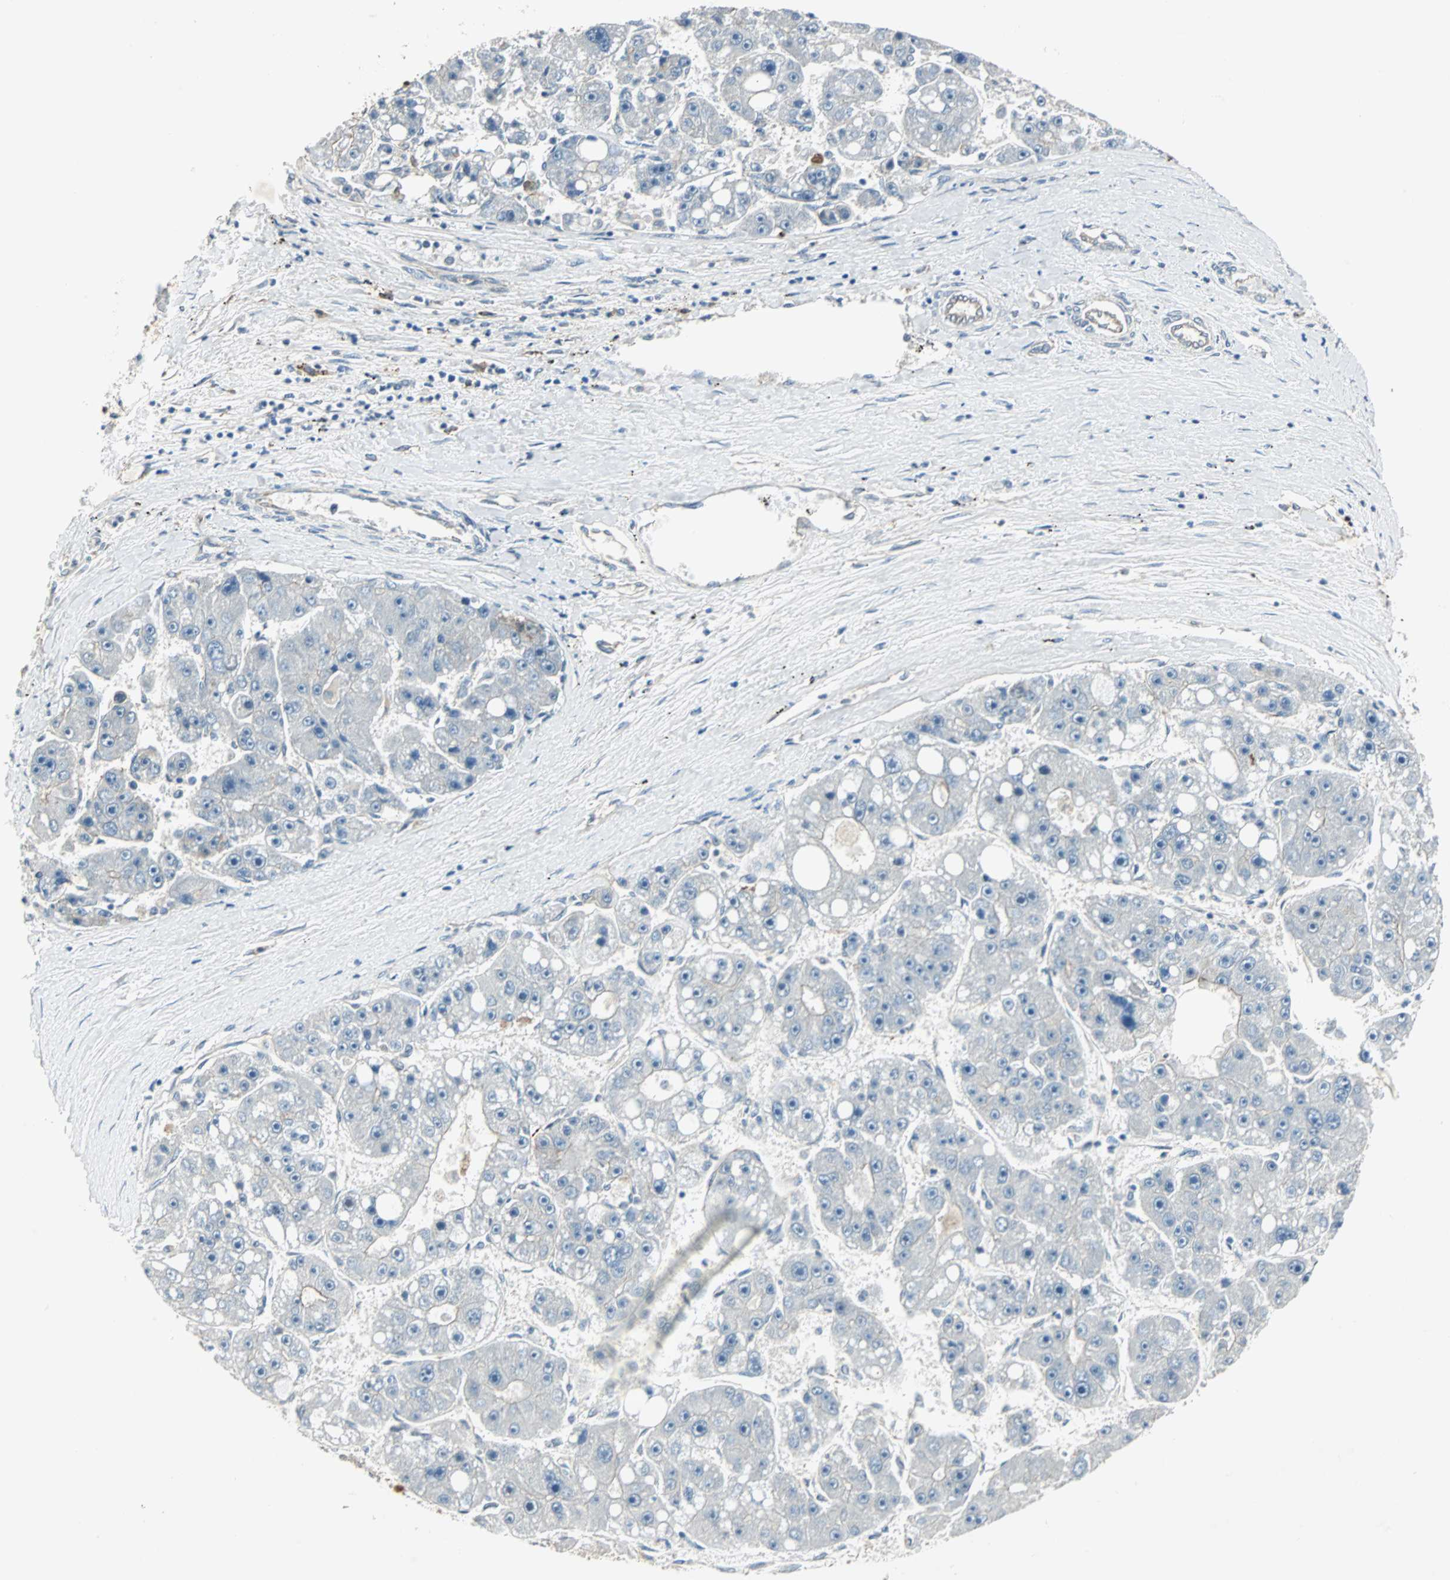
{"staining": {"intensity": "negative", "quantity": "none", "location": "none"}, "tissue": "liver cancer", "cell_type": "Tumor cells", "image_type": "cancer", "snomed": [{"axis": "morphology", "description": "Carcinoma, Hepatocellular, NOS"}, {"axis": "topography", "description": "Liver"}], "caption": "A histopathology image of human hepatocellular carcinoma (liver) is negative for staining in tumor cells.", "gene": "CMC2", "patient": {"sex": "female", "age": 61}}